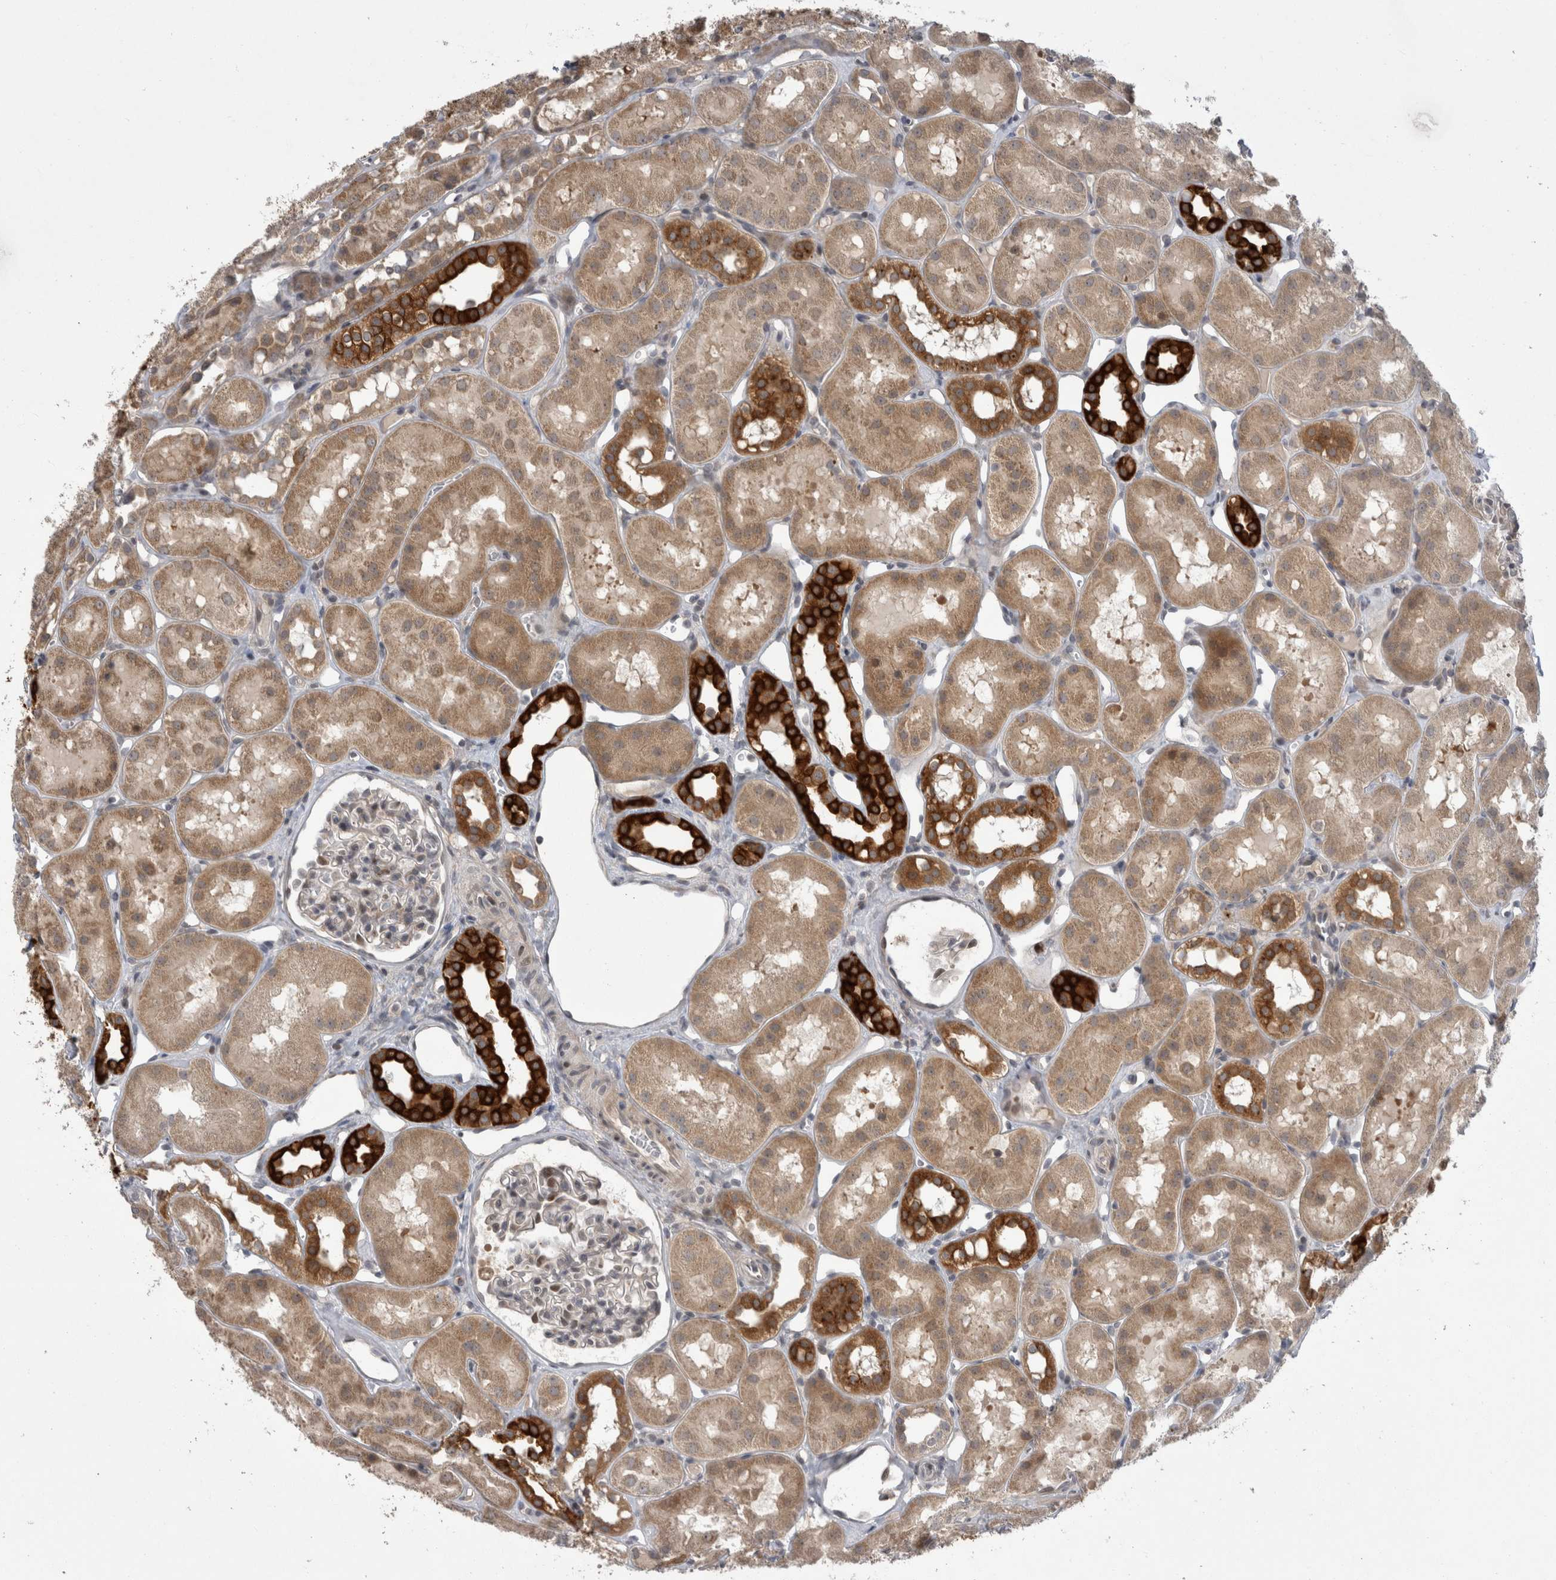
{"staining": {"intensity": "weak", "quantity": "<25%", "location": "nuclear"}, "tissue": "kidney", "cell_type": "Cells in glomeruli", "image_type": "normal", "snomed": [{"axis": "morphology", "description": "Normal tissue, NOS"}, {"axis": "topography", "description": "Kidney"}], "caption": "Immunohistochemistry of unremarkable human kidney displays no expression in cells in glomeruli. (Immunohistochemistry (ihc), brightfield microscopy, high magnification).", "gene": "MTBP", "patient": {"sex": "male", "age": 16}}